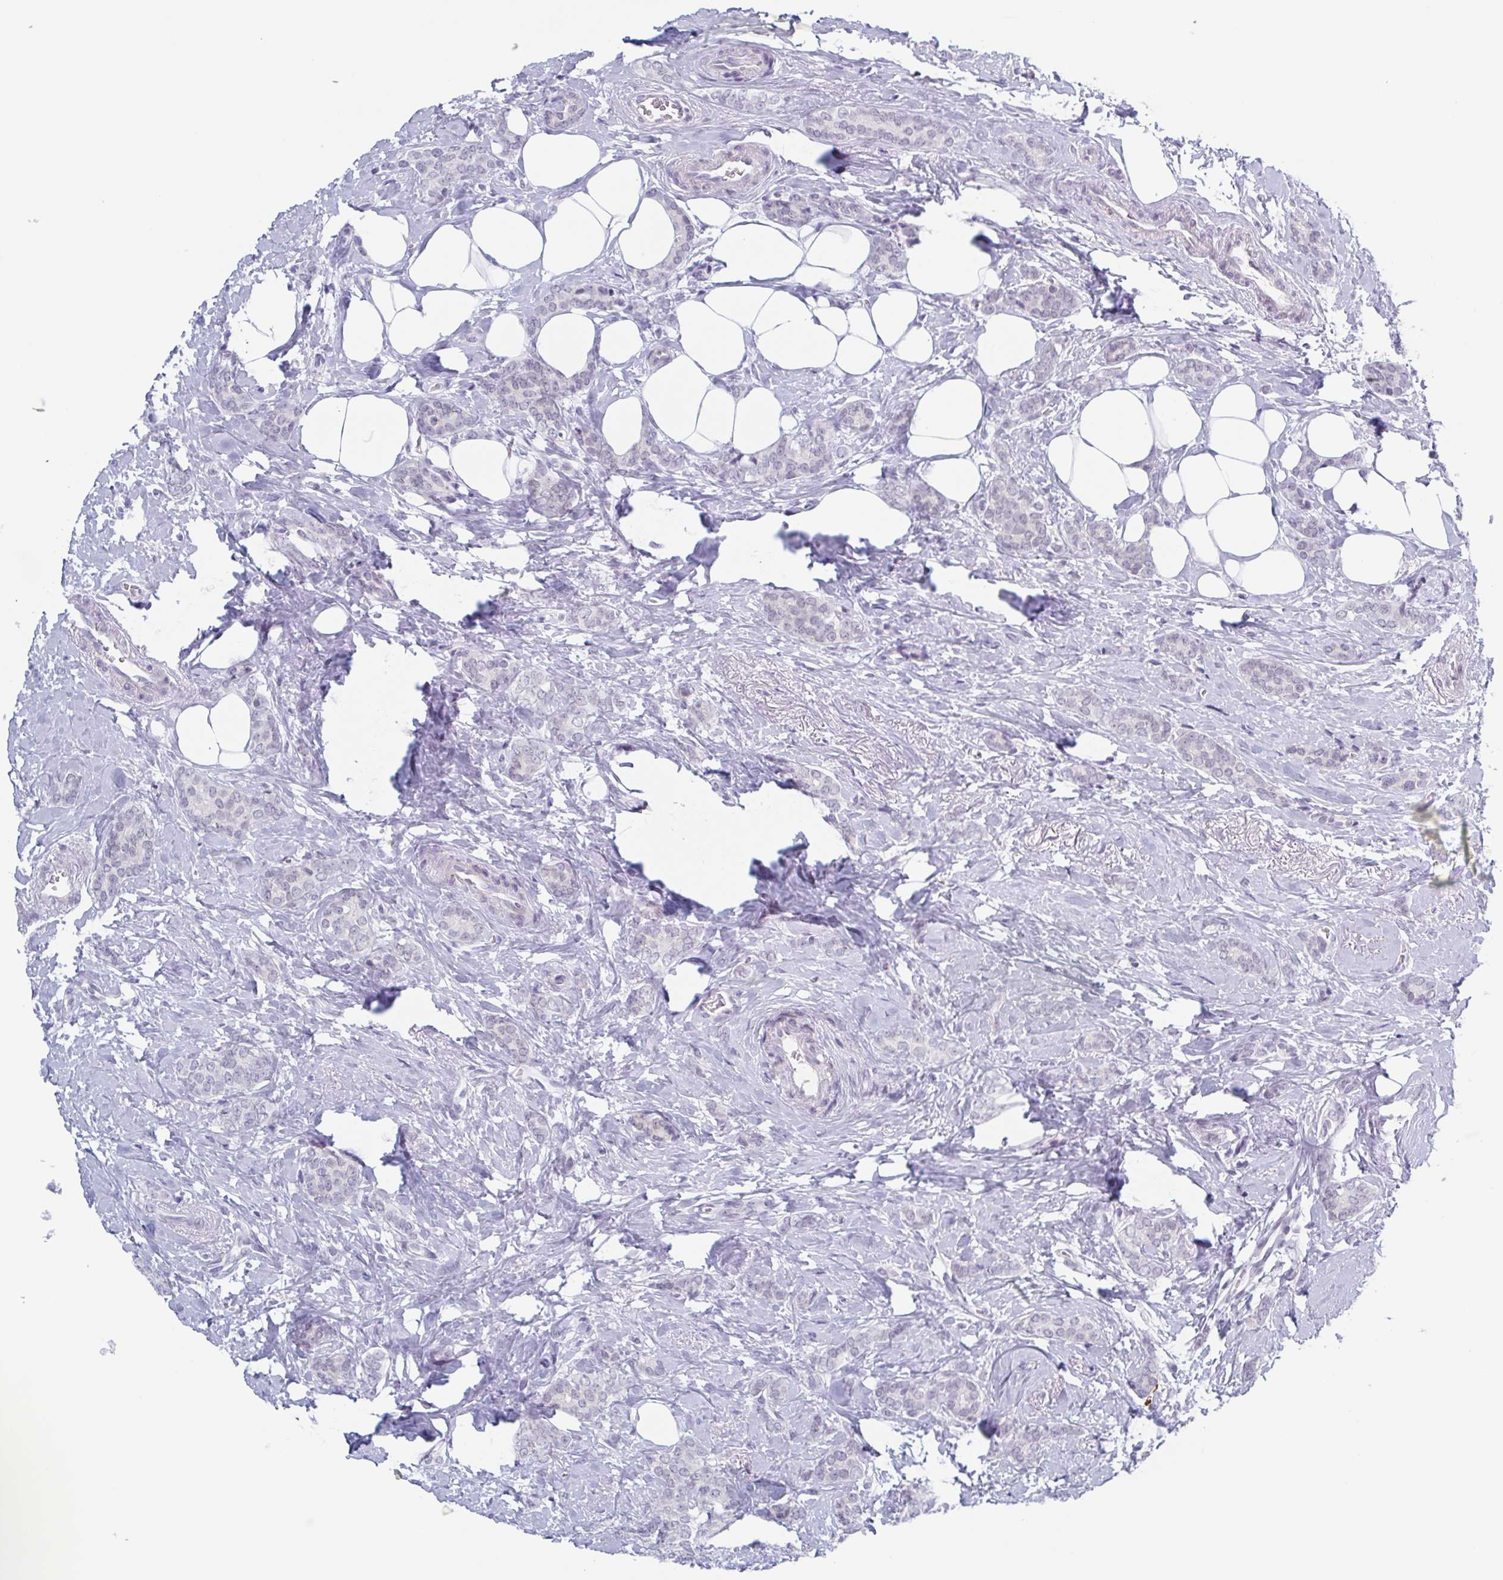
{"staining": {"intensity": "negative", "quantity": "none", "location": "none"}, "tissue": "breast cancer", "cell_type": "Tumor cells", "image_type": "cancer", "snomed": [{"axis": "morphology", "description": "Normal tissue, NOS"}, {"axis": "morphology", "description": "Duct carcinoma"}, {"axis": "topography", "description": "Breast"}], "caption": "This is a micrograph of immunohistochemistry (IHC) staining of breast cancer, which shows no staining in tumor cells. (Immunohistochemistry, brightfield microscopy, high magnification).", "gene": "ZFP64", "patient": {"sex": "female", "age": 77}}